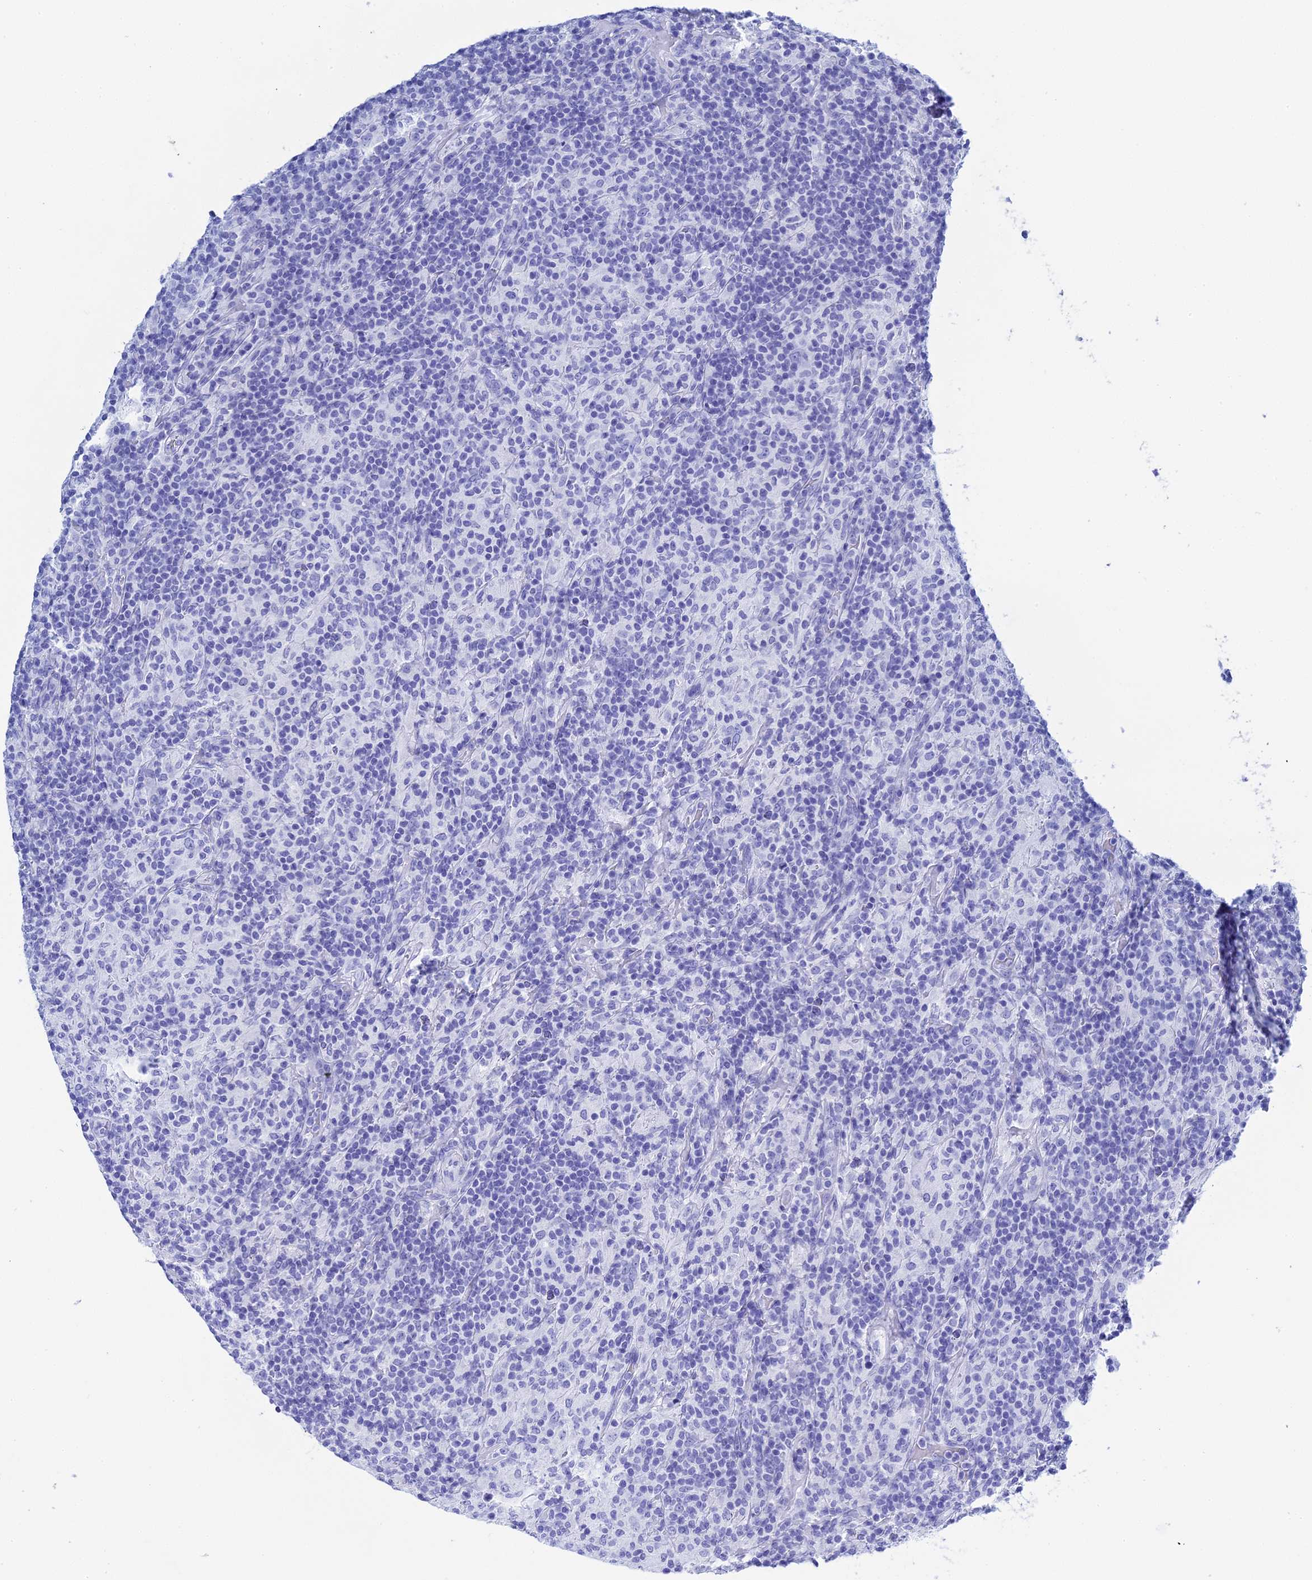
{"staining": {"intensity": "negative", "quantity": "none", "location": "none"}, "tissue": "lymphoma", "cell_type": "Tumor cells", "image_type": "cancer", "snomed": [{"axis": "morphology", "description": "Hodgkin's disease, NOS"}, {"axis": "topography", "description": "Lymph node"}], "caption": "High magnification brightfield microscopy of lymphoma stained with DAB (3,3'-diaminobenzidine) (brown) and counterstained with hematoxylin (blue): tumor cells show no significant positivity.", "gene": "TEX101", "patient": {"sex": "male", "age": 70}}